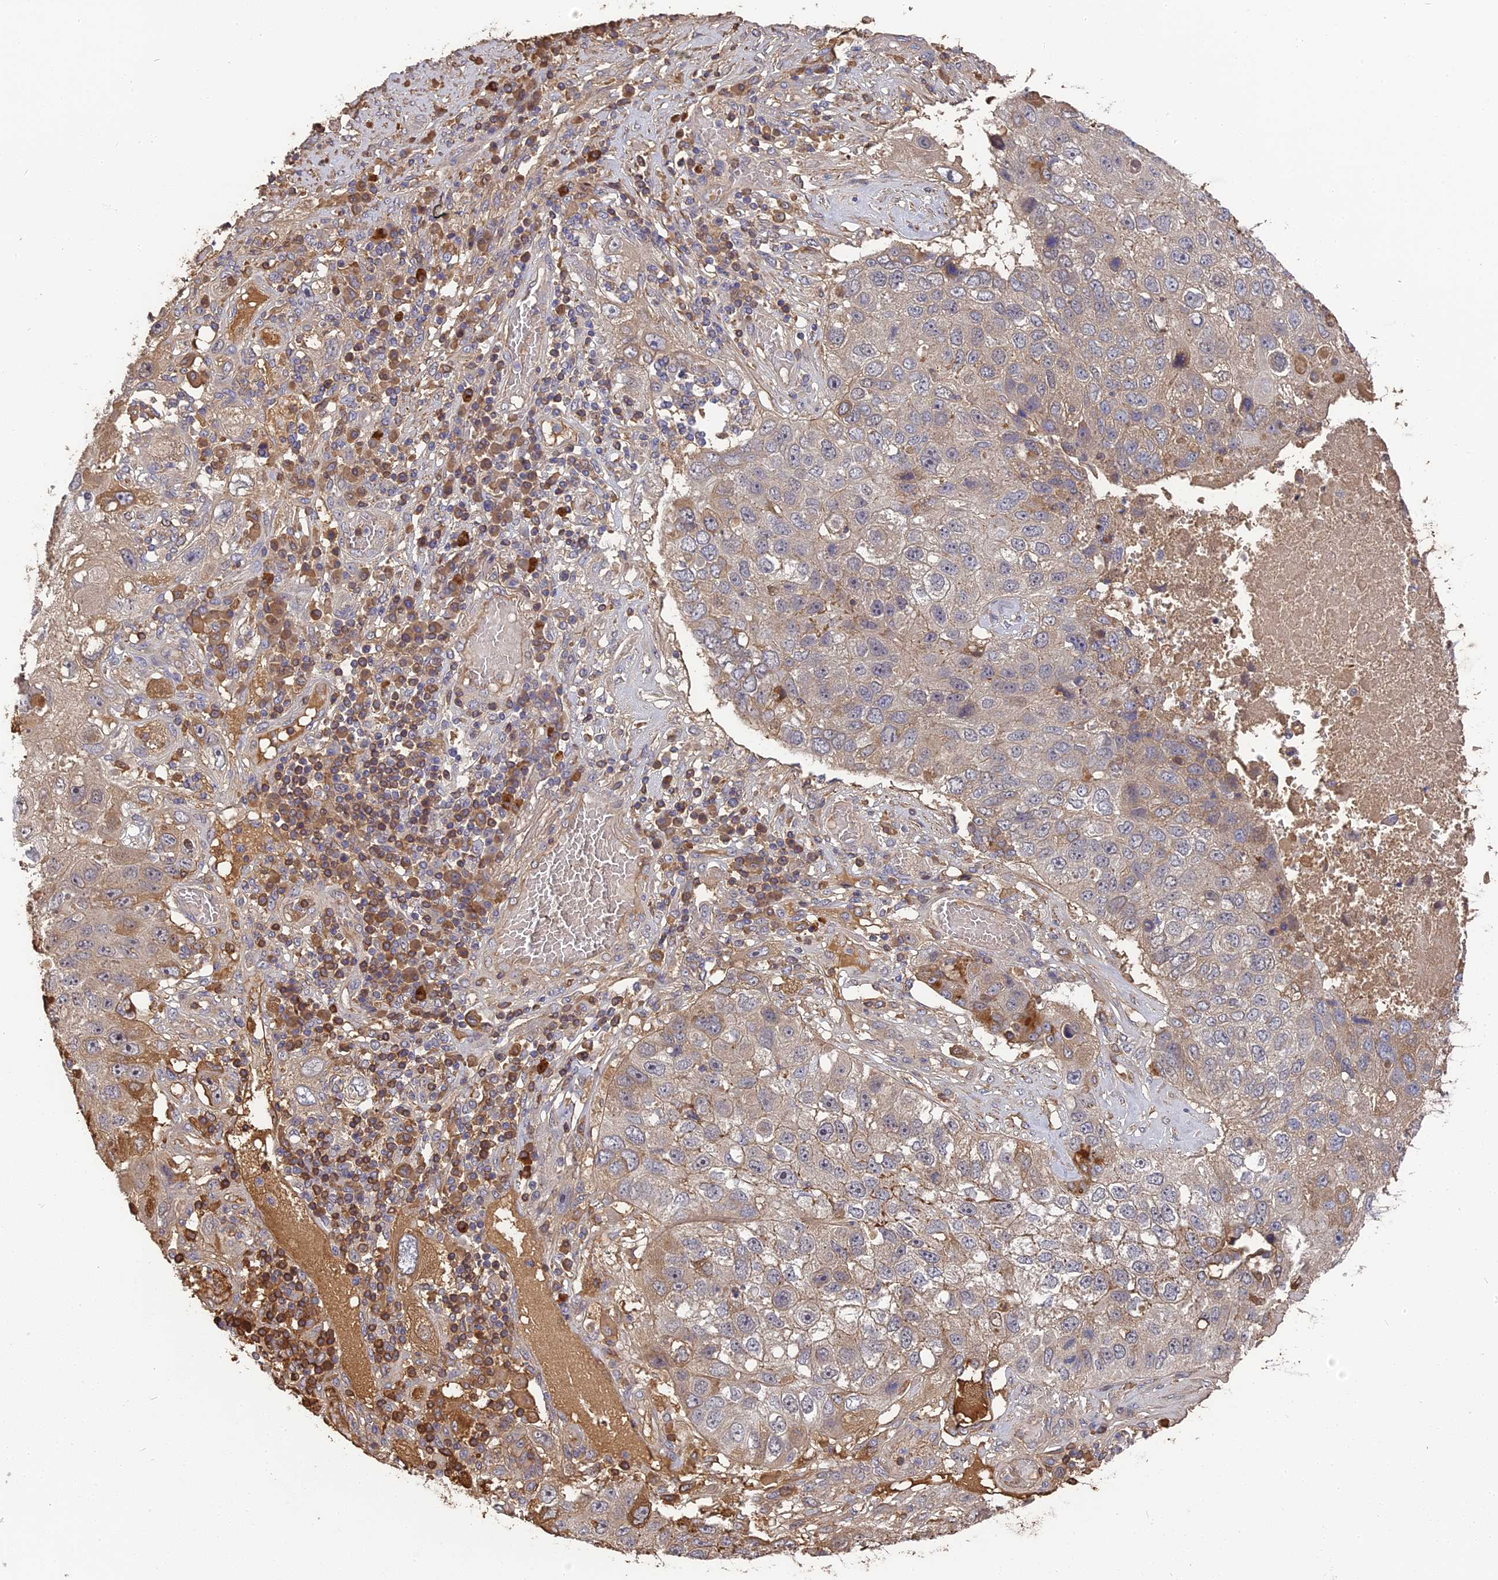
{"staining": {"intensity": "weak", "quantity": "<25%", "location": "cytoplasmic/membranous"}, "tissue": "lung cancer", "cell_type": "Tumor cells", "image_type": "cancer", "snomed": [{"axis": "morphology", "description": "Squamous cell carcinoma, NOS"}, {"axis": "topography", "description": "Lung"}], "caption": "The histopathology image exhibits no significant staining in tumor cells of lung cancer. (DAB IHC with hematoxylin counter stain).", "gene": "ERMAP", "patient": {"sex": "male", "age": 61}}